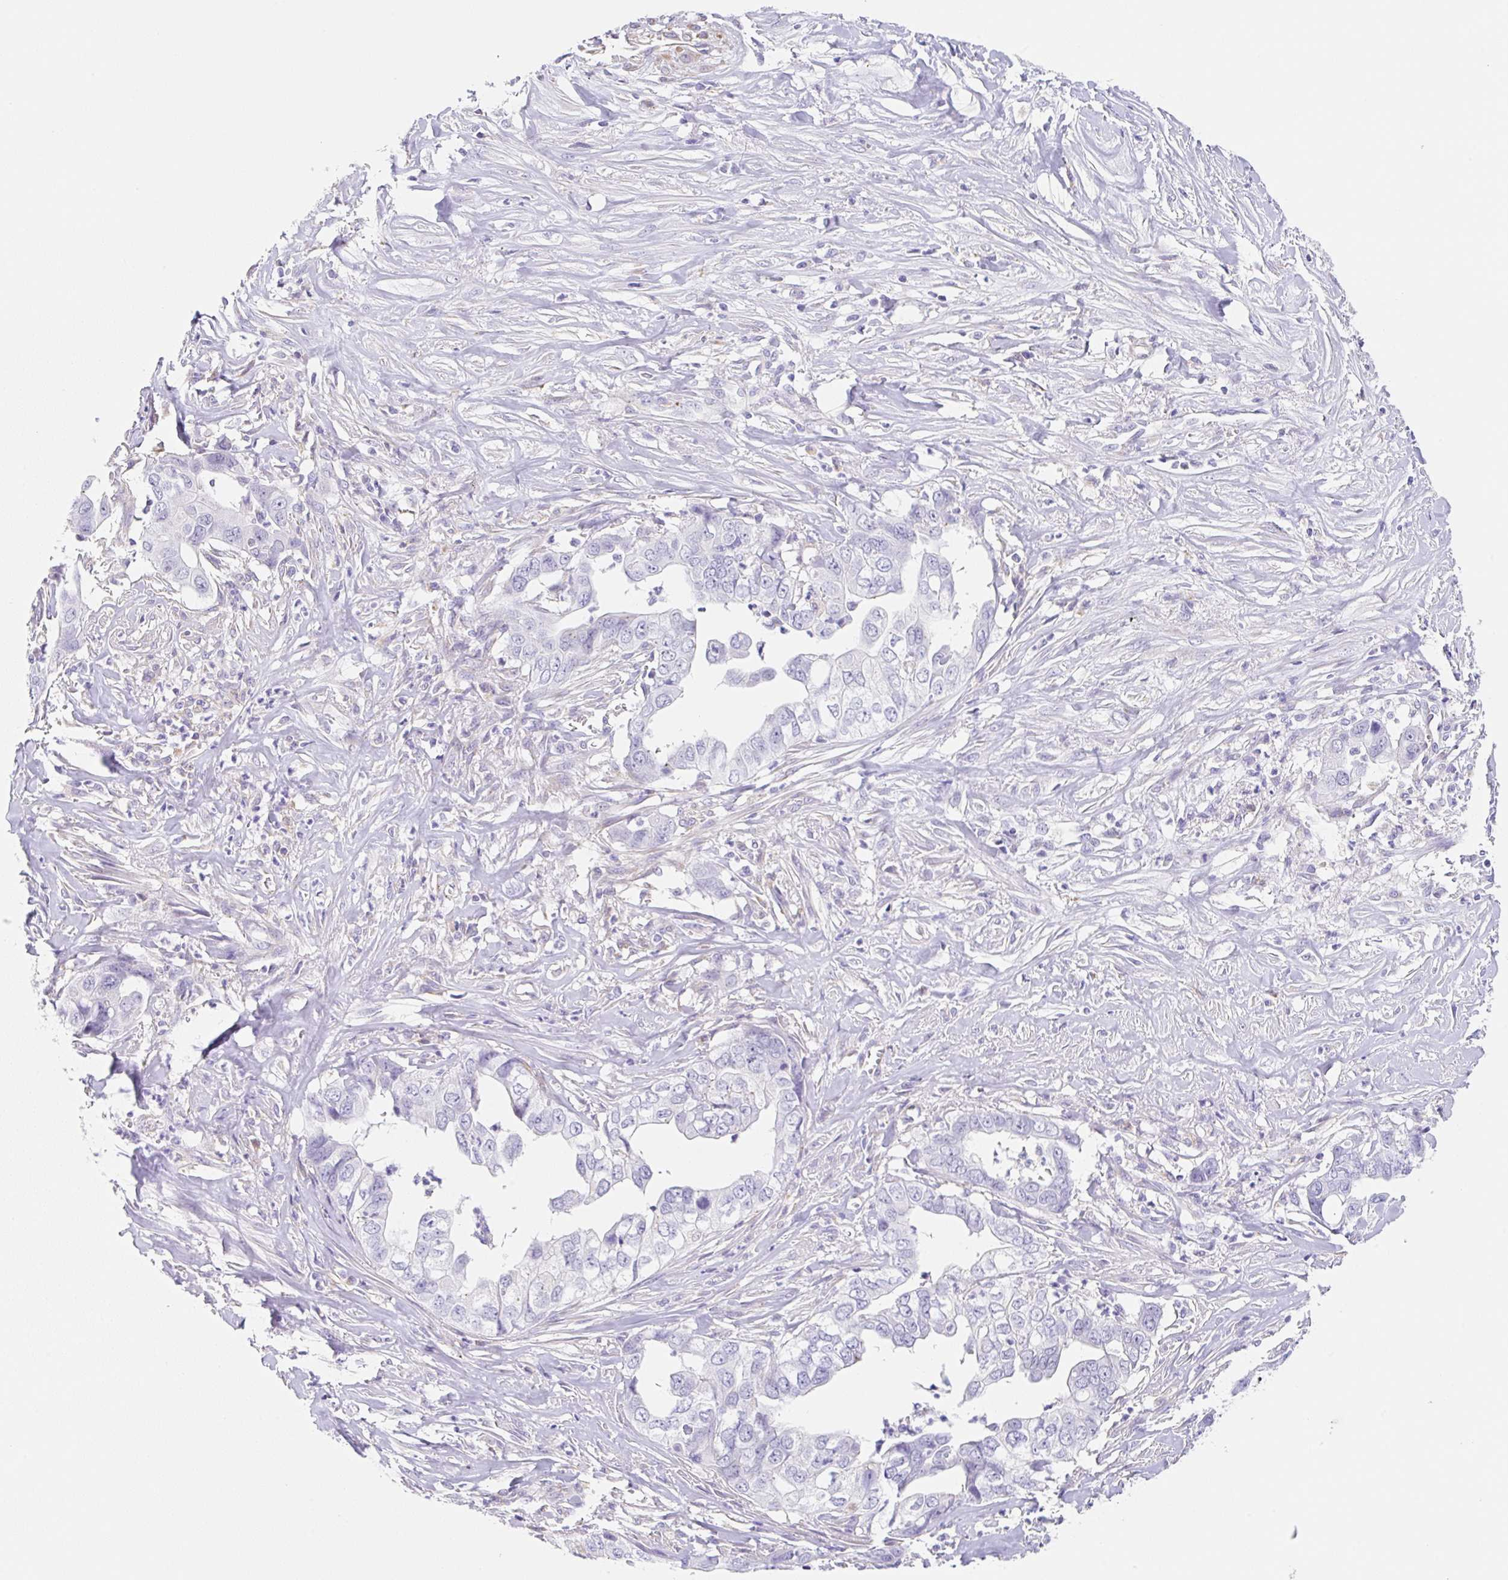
{"staining": {"intensity": "negative", "quantity": "none", "location": "none"}, "tissue": "liver cancer", "cell_type": "Tumor cells", "image_type": "cancer", "snomed": [{"axis": "morphology", "description": "Cholangiocarcinoma"}, {"axis": "topography", "description": "Liver"}], "caption": "This is an immunohistochemistry (IHC) histopathology image of human cholangiocarcinoma (liver). There is no expression in tumor cells.", "gene": "DKK4", "patient": {"sex": "female", "age": 79}}